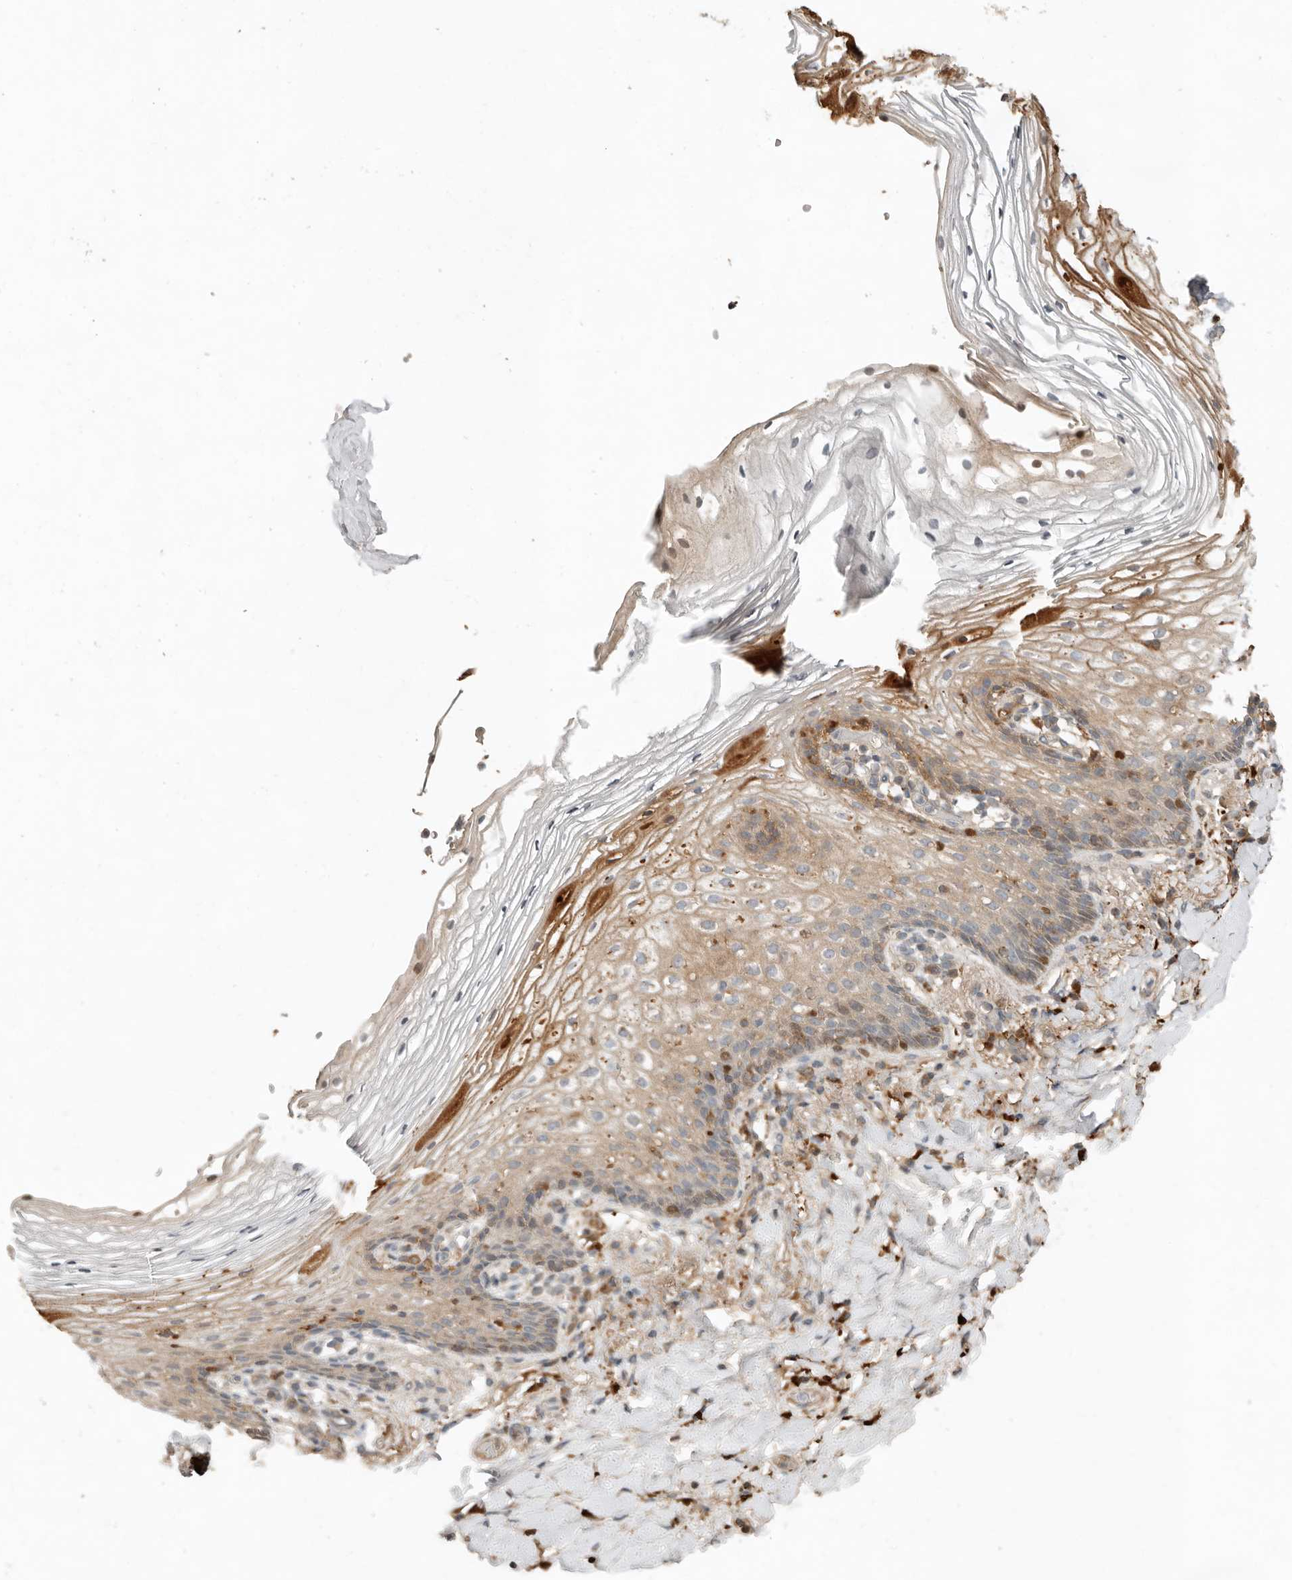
{"staining": {"intensity": "moderate", "quantity": "<25%", "location": "cytoplasmic/membranous"}, "tissue": "vagina", "cell_type": "Squamous epithelial cells", "image_type": "normal", "snomed": [{"axis": "morphology", "description": "Normal tissue, NOS"}, {"axis": "topography", "description": "Vagina"}], "caption": "DAB (3,3'-diaminobenzidine) immunohistochemical staining of benign human vagina displays moderate cytoplasmic/membranous protein staining in about <25% of squamous epithelial cells.", "gene": "KLHL38", "patient": {"sex": "female", "age": 60}}